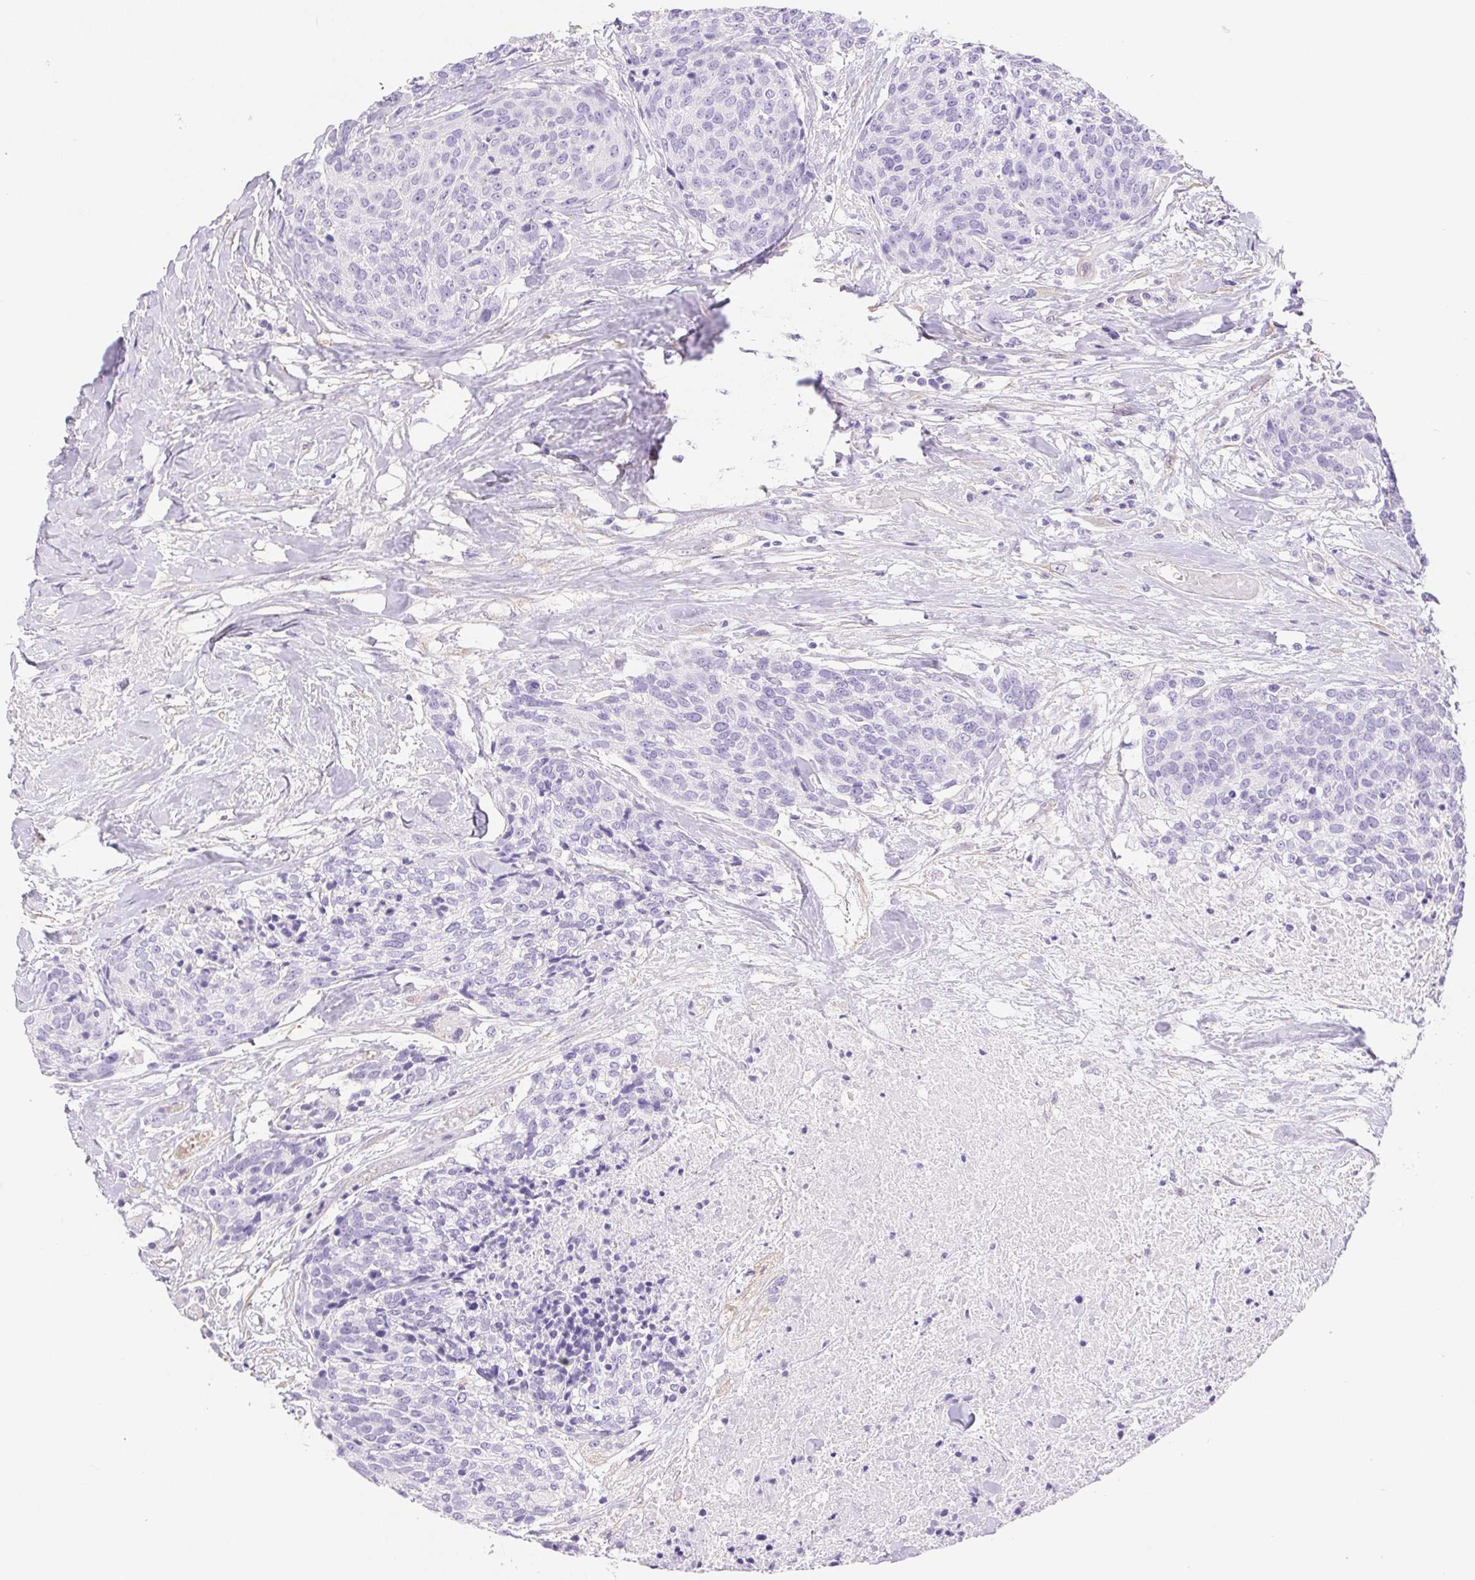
{"staining": {"intensity": "negative", "quantity": "none", "location": "none"}, "tissue": "head and neck cancer", "cell_type": "Tumor cells", "image_type": "cancer", "snomed": [{"axis": "morphology", "description": "Squamous cell carcinoma, NOS"}, {"axis": "topography", "description": "Oral tissue"}, {"axis": "topography", "description": "Head-Neck"}], "caption": "The immunohistochemistry (IHC) image has no significant expression in tumor cells of head and neck cancer (squamous cell carcinoma) tissue. (DAB (3,3'-diaminobenzidine) immunohistochemistry visualized using brightfield microscopy, high magnification).", "gene": "PNLIP", "patient": {"sex": "male", "age": 64}}